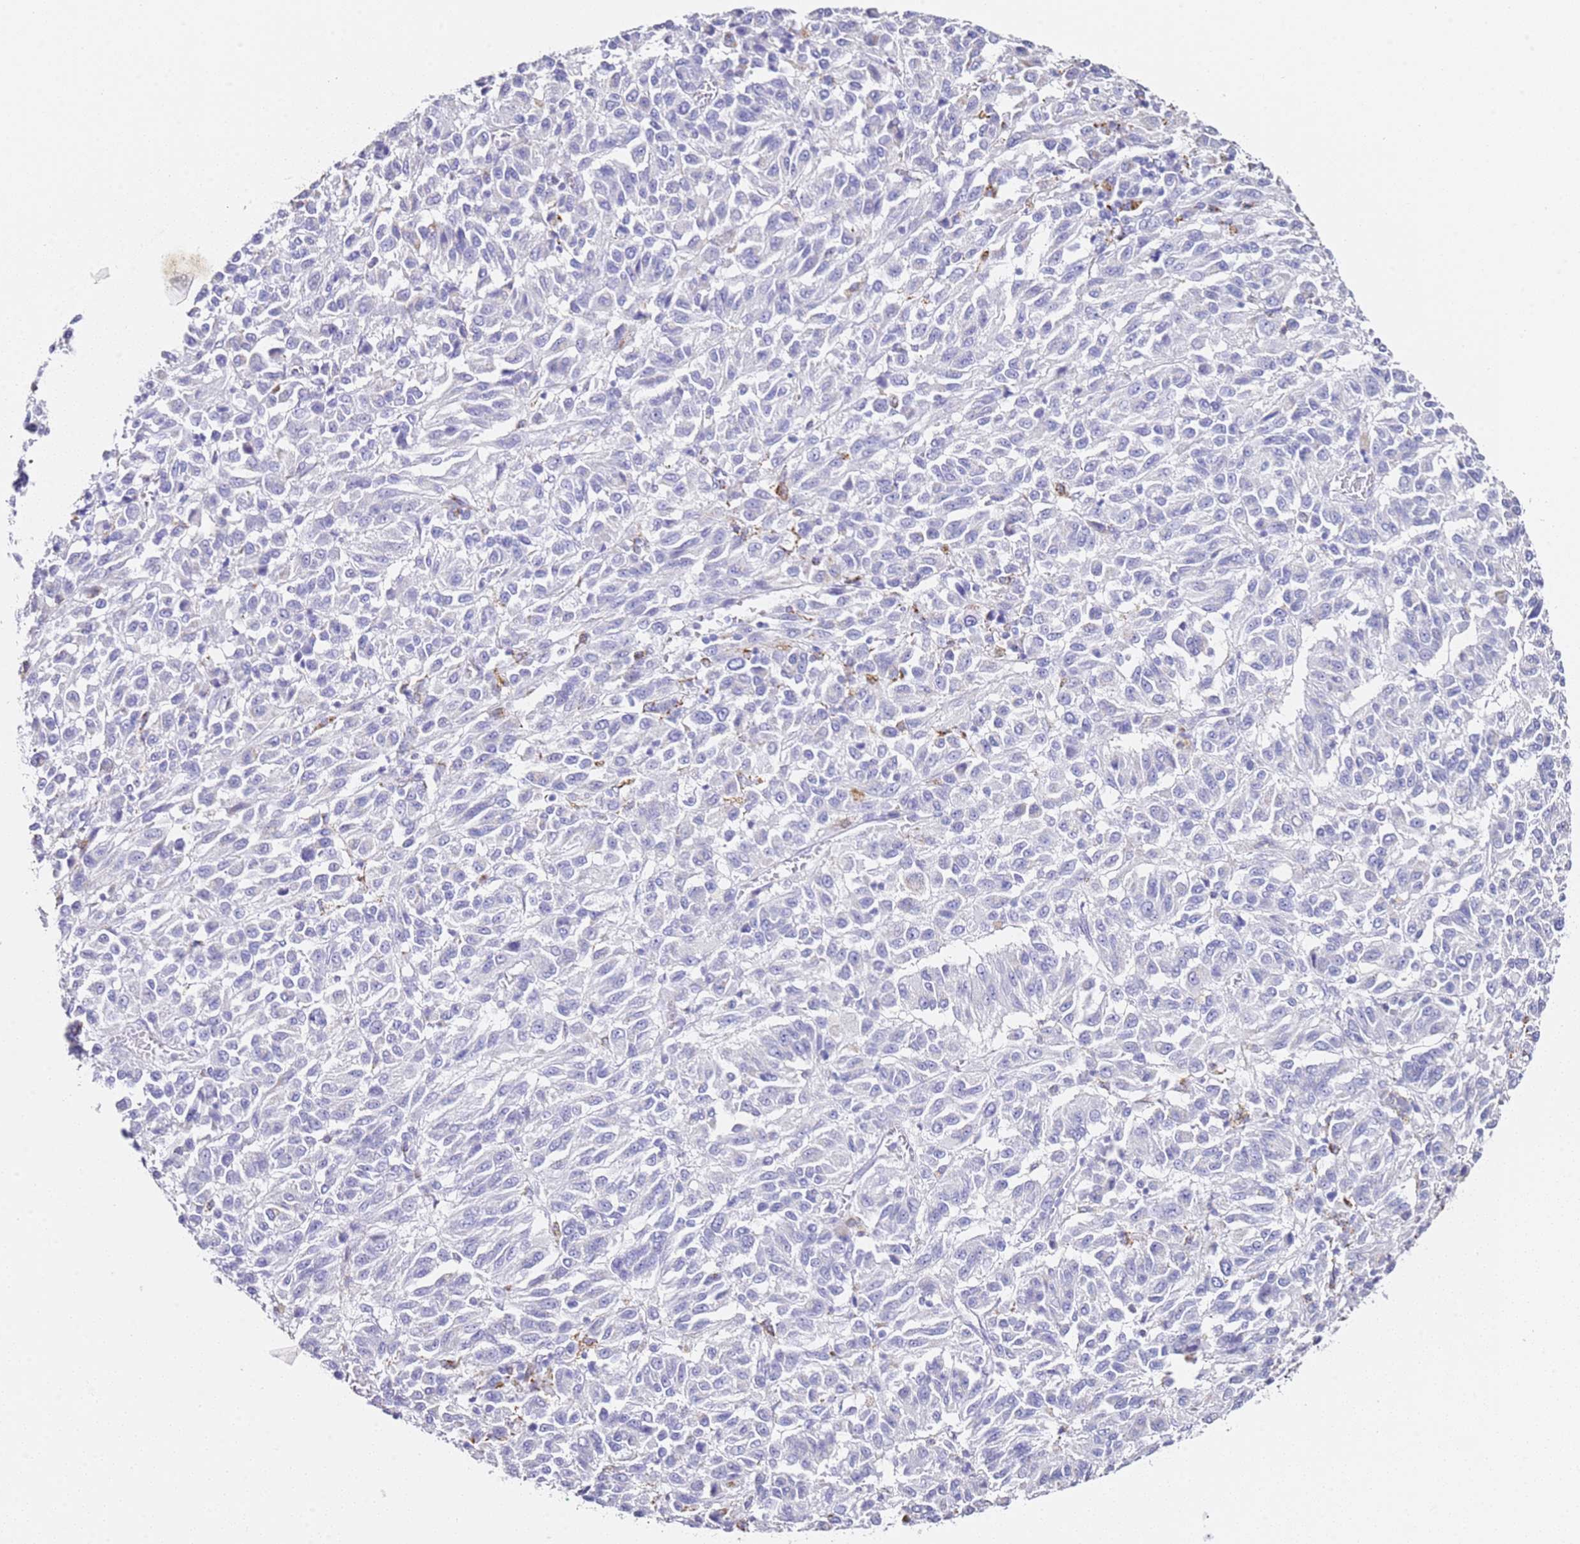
{"staining": {"intensity": "negative", "quantity": "none", "location": "none"}, "tissue": "melanoma", "cell_type": "Tumor cells", "image_type": "cancer", "snomed": [{"axis": "morphology", "description": "Malignant melanoma, Metastatic site"}, {"axis": "topography", "description": "Lung"}], "caption": "Immunohistochemistry (IHC) photomicrograph of human melanoma stained for a protein (brown), which displays no expression in tumor cells.", "gene": "PTBP2", "patient": {"sex": "male", "age": 64}}